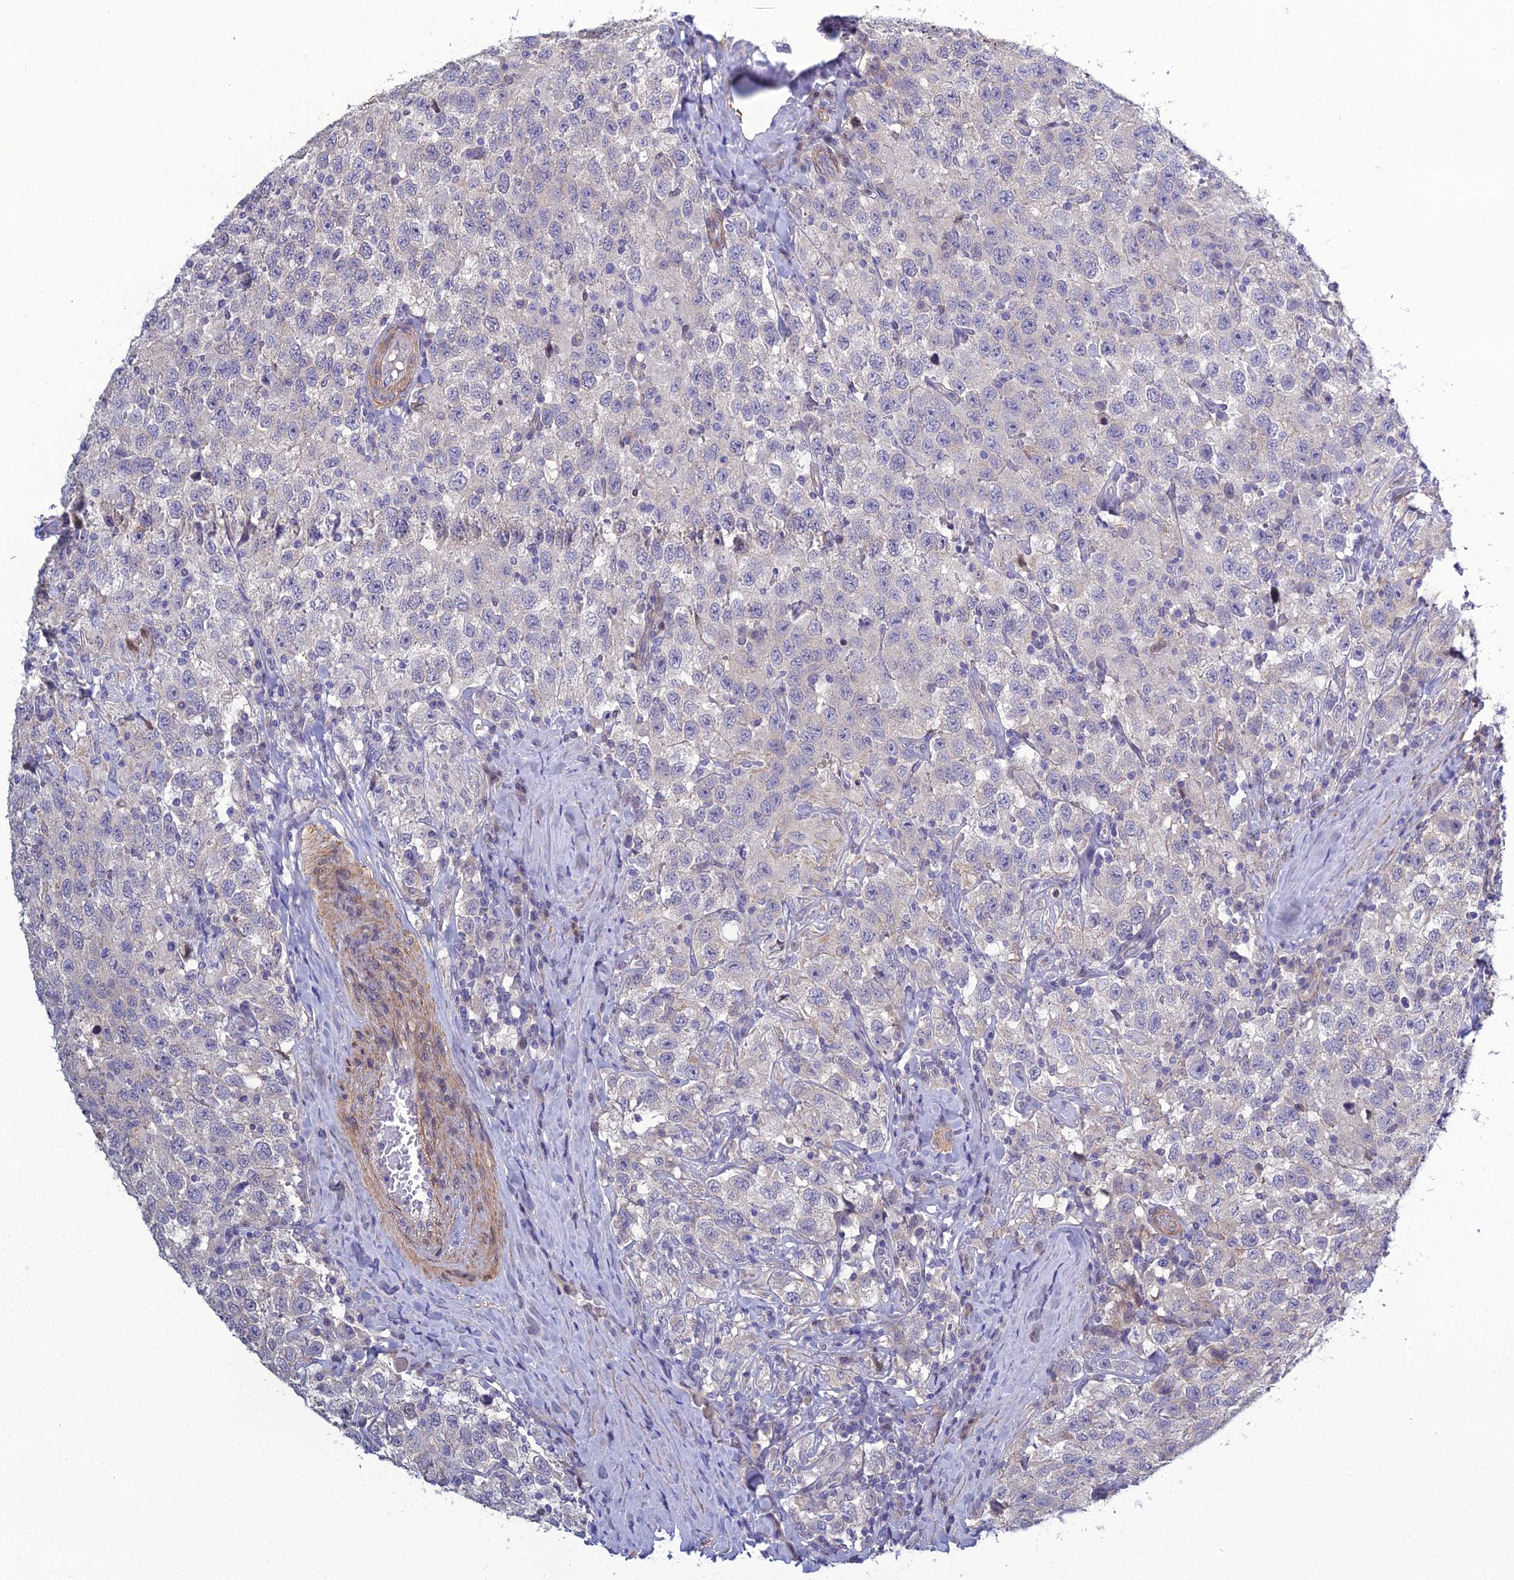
{"staining": {"intensity": "negative", "quantity": "none", "location": "none"}, "tissue": "testis cancer", "cell_type": "Tumor cells", "image_type": "cancer", "snomed": [{"axis": "morphology", "description": "Seminoma, NOS"}, {"axis": "topography", "description": "Testis"}], "caption": "The histopathology image reveals no significant positivity in tumor cells of testis cancer (seminoma). (Brightfield microscopy of DAB IHC at high magnification).", "gene": "LZTS2", "patient": {"sex": "male", "age": 41}}